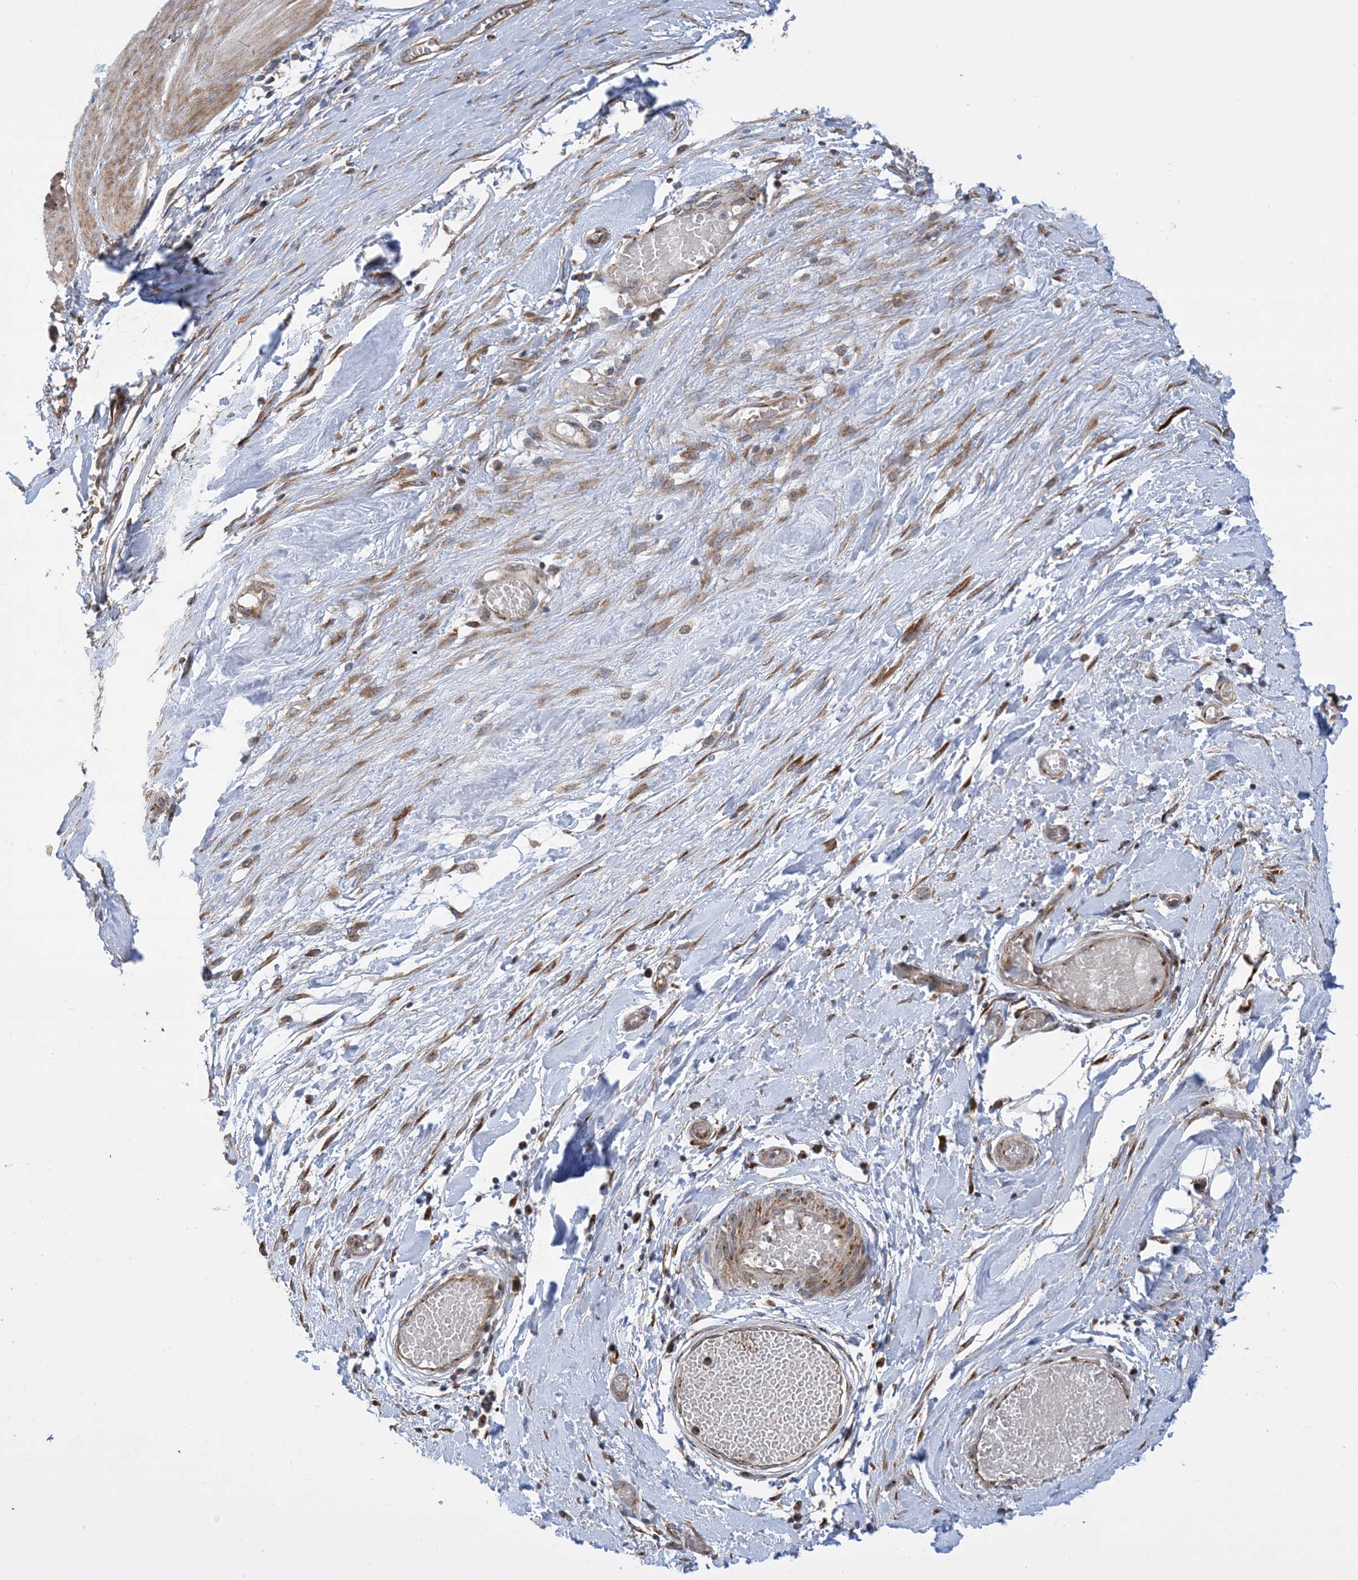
{"staining": {"intensity": "moderate", "quantity": "25%-75%", "location": "cytoplasmic/membranous"}, "tissue": "smooth muscle", "cell_type": "Smooth muscle cells", "image_type": "normal", "snomed": [{"axis": "morphology", "description": "Normal tissue, NOS"}, {"axis": "morphology", "description": "Adenocarcinoma, NOS"}, {"axis": "topography", "description": "Colon"}, {"axis": "topography", "description": "Peripheral nerve tissue"}], "caption": "The micrograph reveals a brown stain indicating the presence of a protein in the cytoplasmic/membranous of smooth muscle cells in smooth muscle. Immunohistochemistry (ihc) stains the protein of interest in brown and the nuclei are stained blue.", "gene": "CLEC16A", "patient": {"sex": "male", "age": 14}}